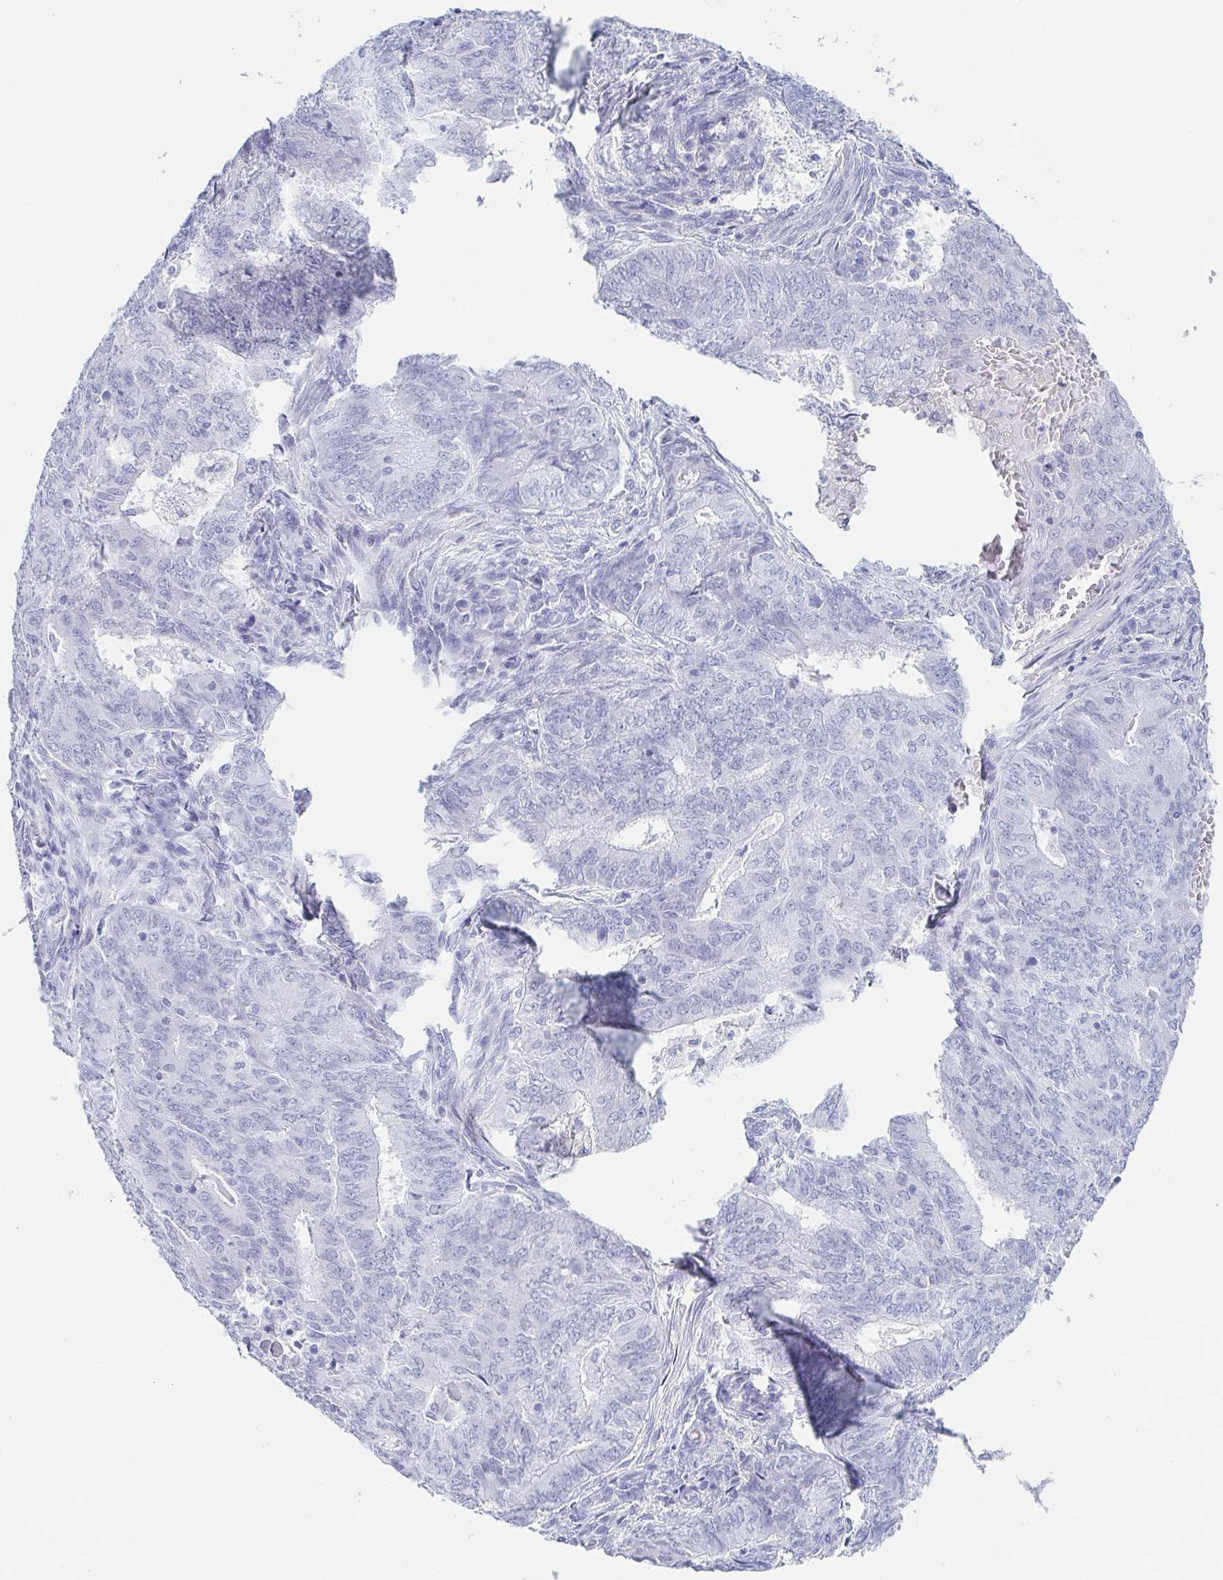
{"staining": {"intensity": "negative", "quantity": "none", "location": "none"}, "tissue": "endometrial cancer", "cell_type": "Tumor cells", "image_type": "cancer", "snomed": [{"axis": "morphology", "description": "Adenocarcinoma, NOS"}, {"axis": "topography", "description": "Endometrium"}], "caption": "Tumor cells are negative for brown protein staining in adenocarcinoma (endometrial). (Stains: DAB (3,3'-diaminobenzidine) immunohistochemistry (IHC) with hematoxylin counter stain, Microscopy: brightfield microscopy at high magnification).", "gene": "ZG16B", "patient": {"sex": "female", "age": 62}}